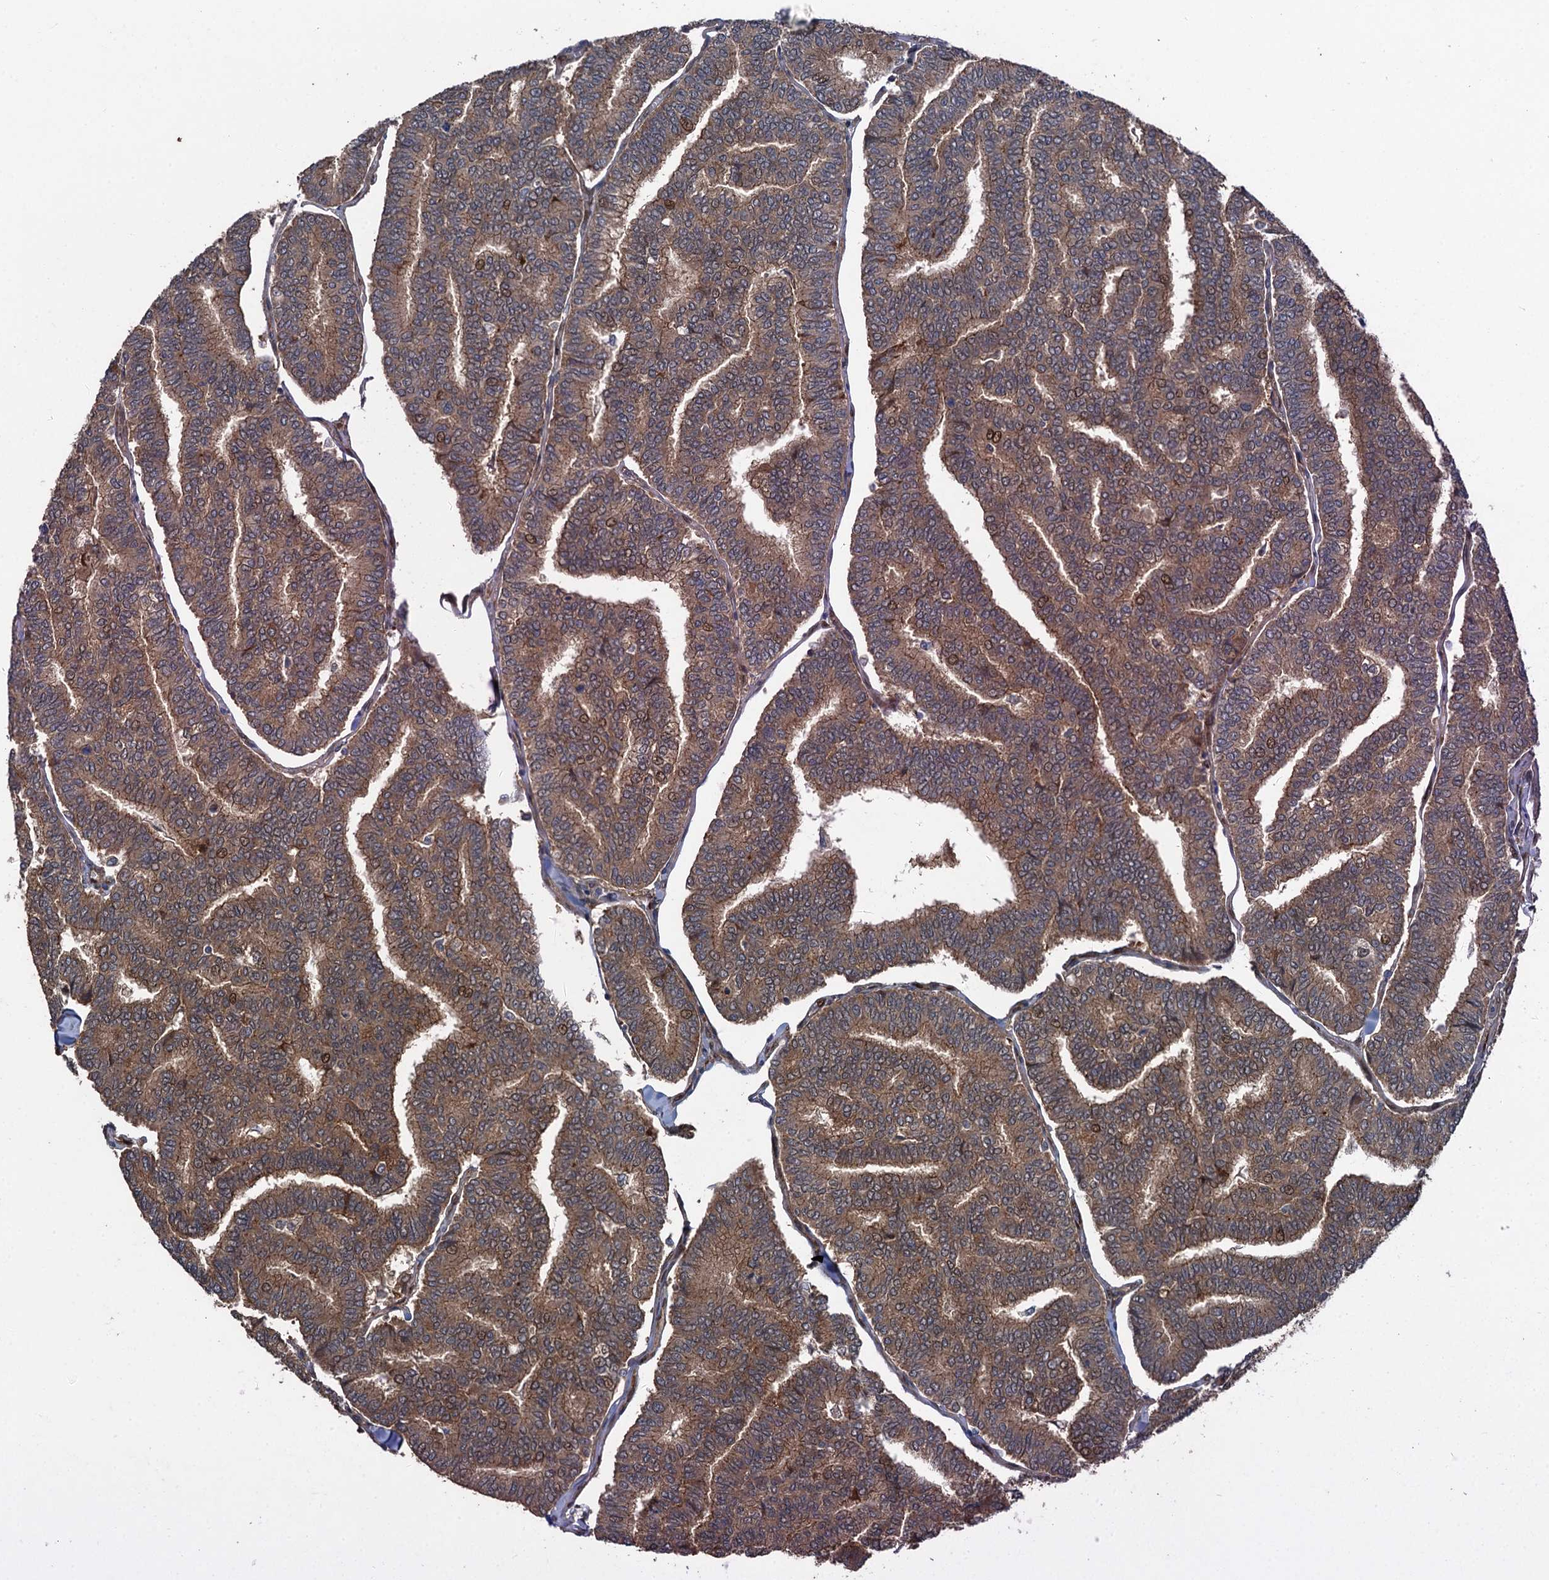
{"staining": {"intensity": "moderate", "quantity": ">75%", "location": "cytoplasmic/membranous"}, "tissue": "thyroid cancer", "cell_type": "Tumor cells", "image_type": "cancer", "snomed": [{"axis": "morphology", "description": "Papillary adenocarcinoma, NOS"}, {"axis": "topography", "description": "Thyroid gland"}], "caption": "High-magnification brightfield microscopy of thyroid papillary adenocarcinoma stained with DAB (3,3'-diaminobenzidine) (brown) and counterstained with hematoxylin (blue). tumor cells exhibit moderate cytoplasmic/membranous expression is appreciated in approximately>75% of cells.", "gene": "RHOBTB1", "patient": {"sex": "female", "age": 35}}